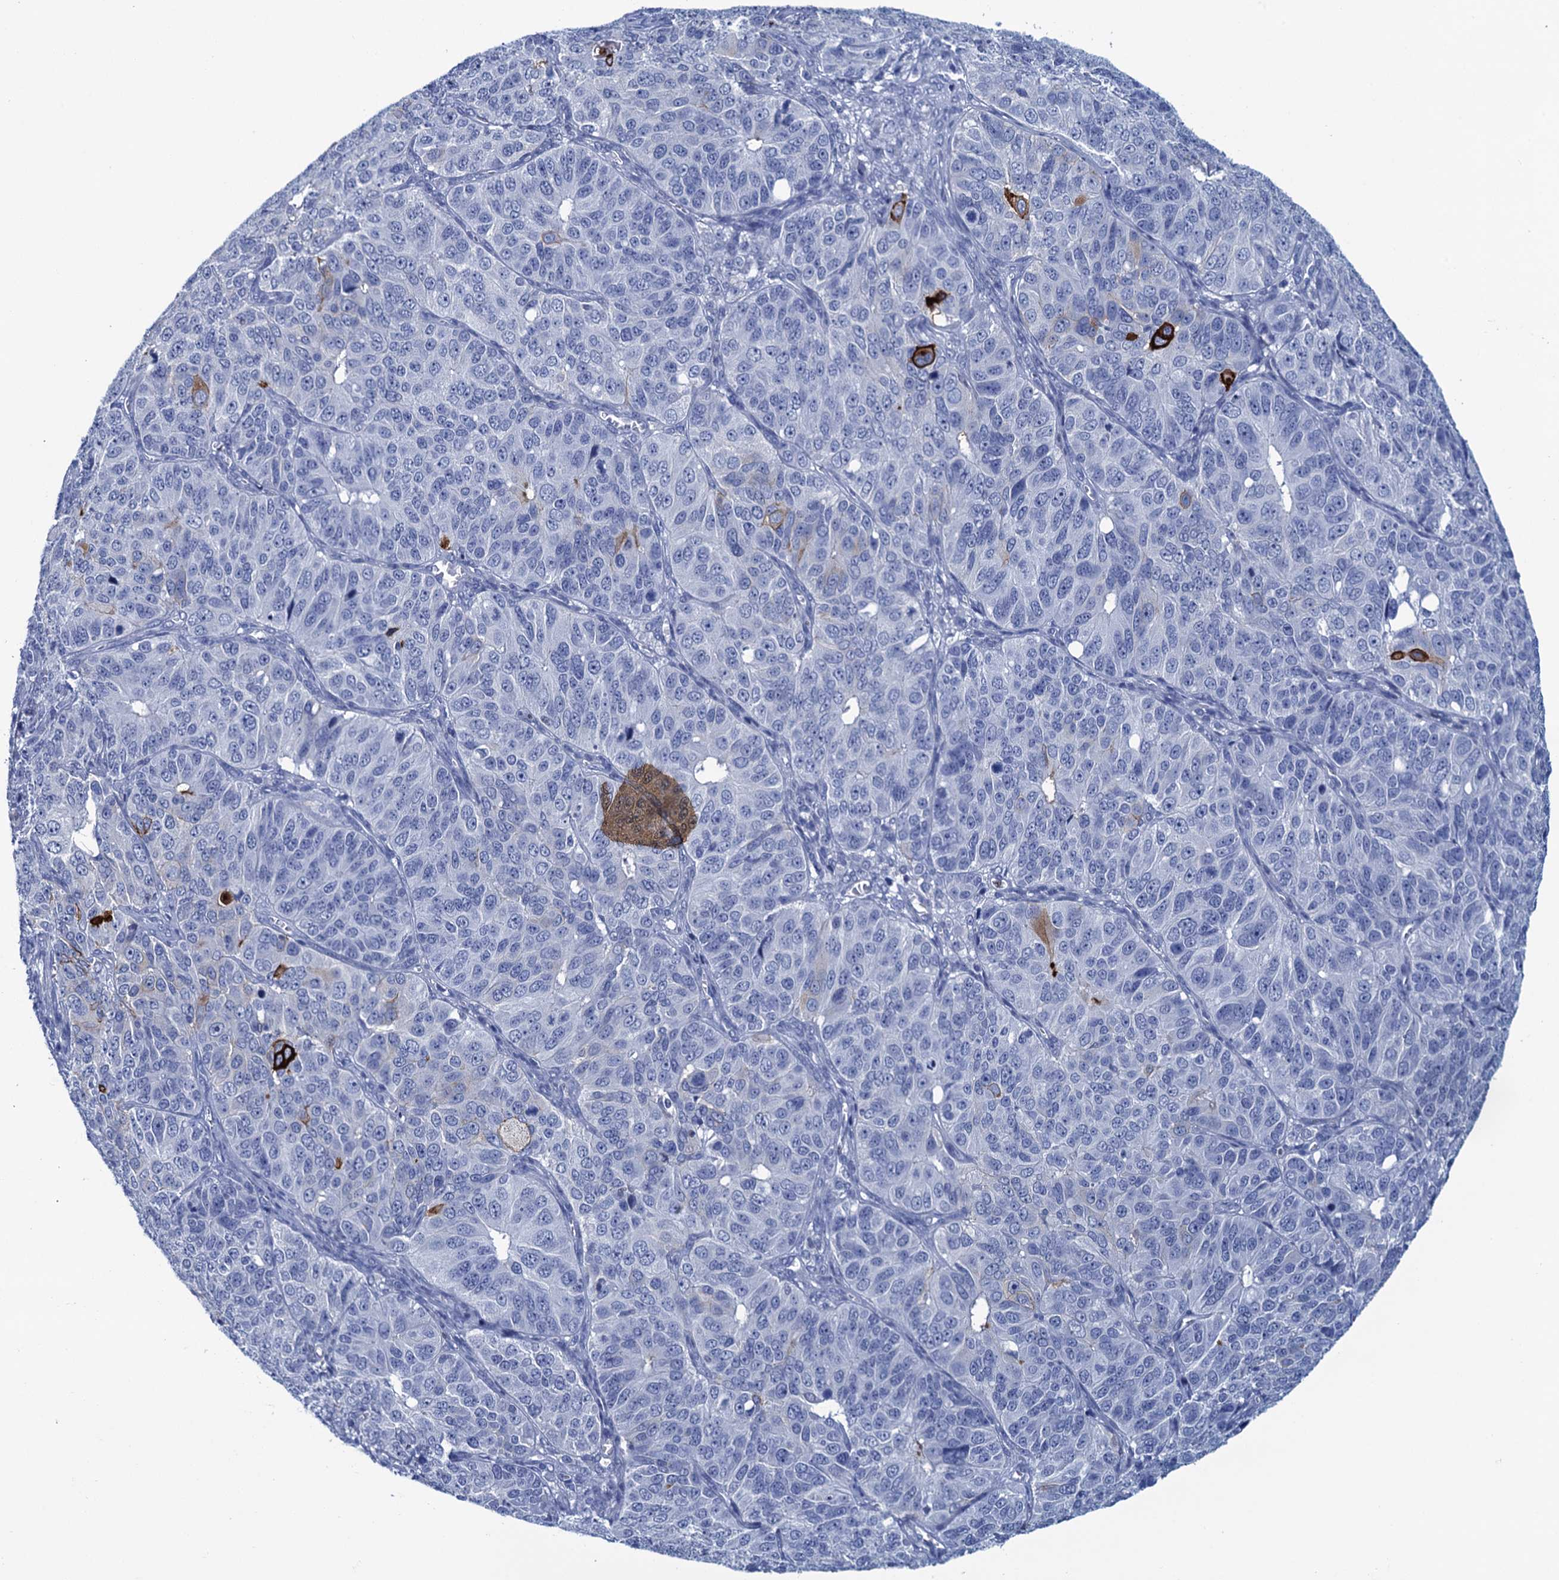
{"staining": {"intensity": "strong", "quantity": "<25%", "location": "cytoplasmic/membranous"}, "tissue": "ovarian cancer", "cell_type": "Tumor cells", "image_type": "cancer", "snomed": [{"axis": "morphology", "description": "Carcinoma, endometroid"}, {"axis": "topography", "description": "Ovary"}], "caption": "Protein expression analysis of endometroid carcinoma (ovarian) demonstrates strong cytoplasmic/membranous positivity in about <25% of tumor cells.", "gene": "RHCG", "patient": {"sex": "female", "age": 51}}